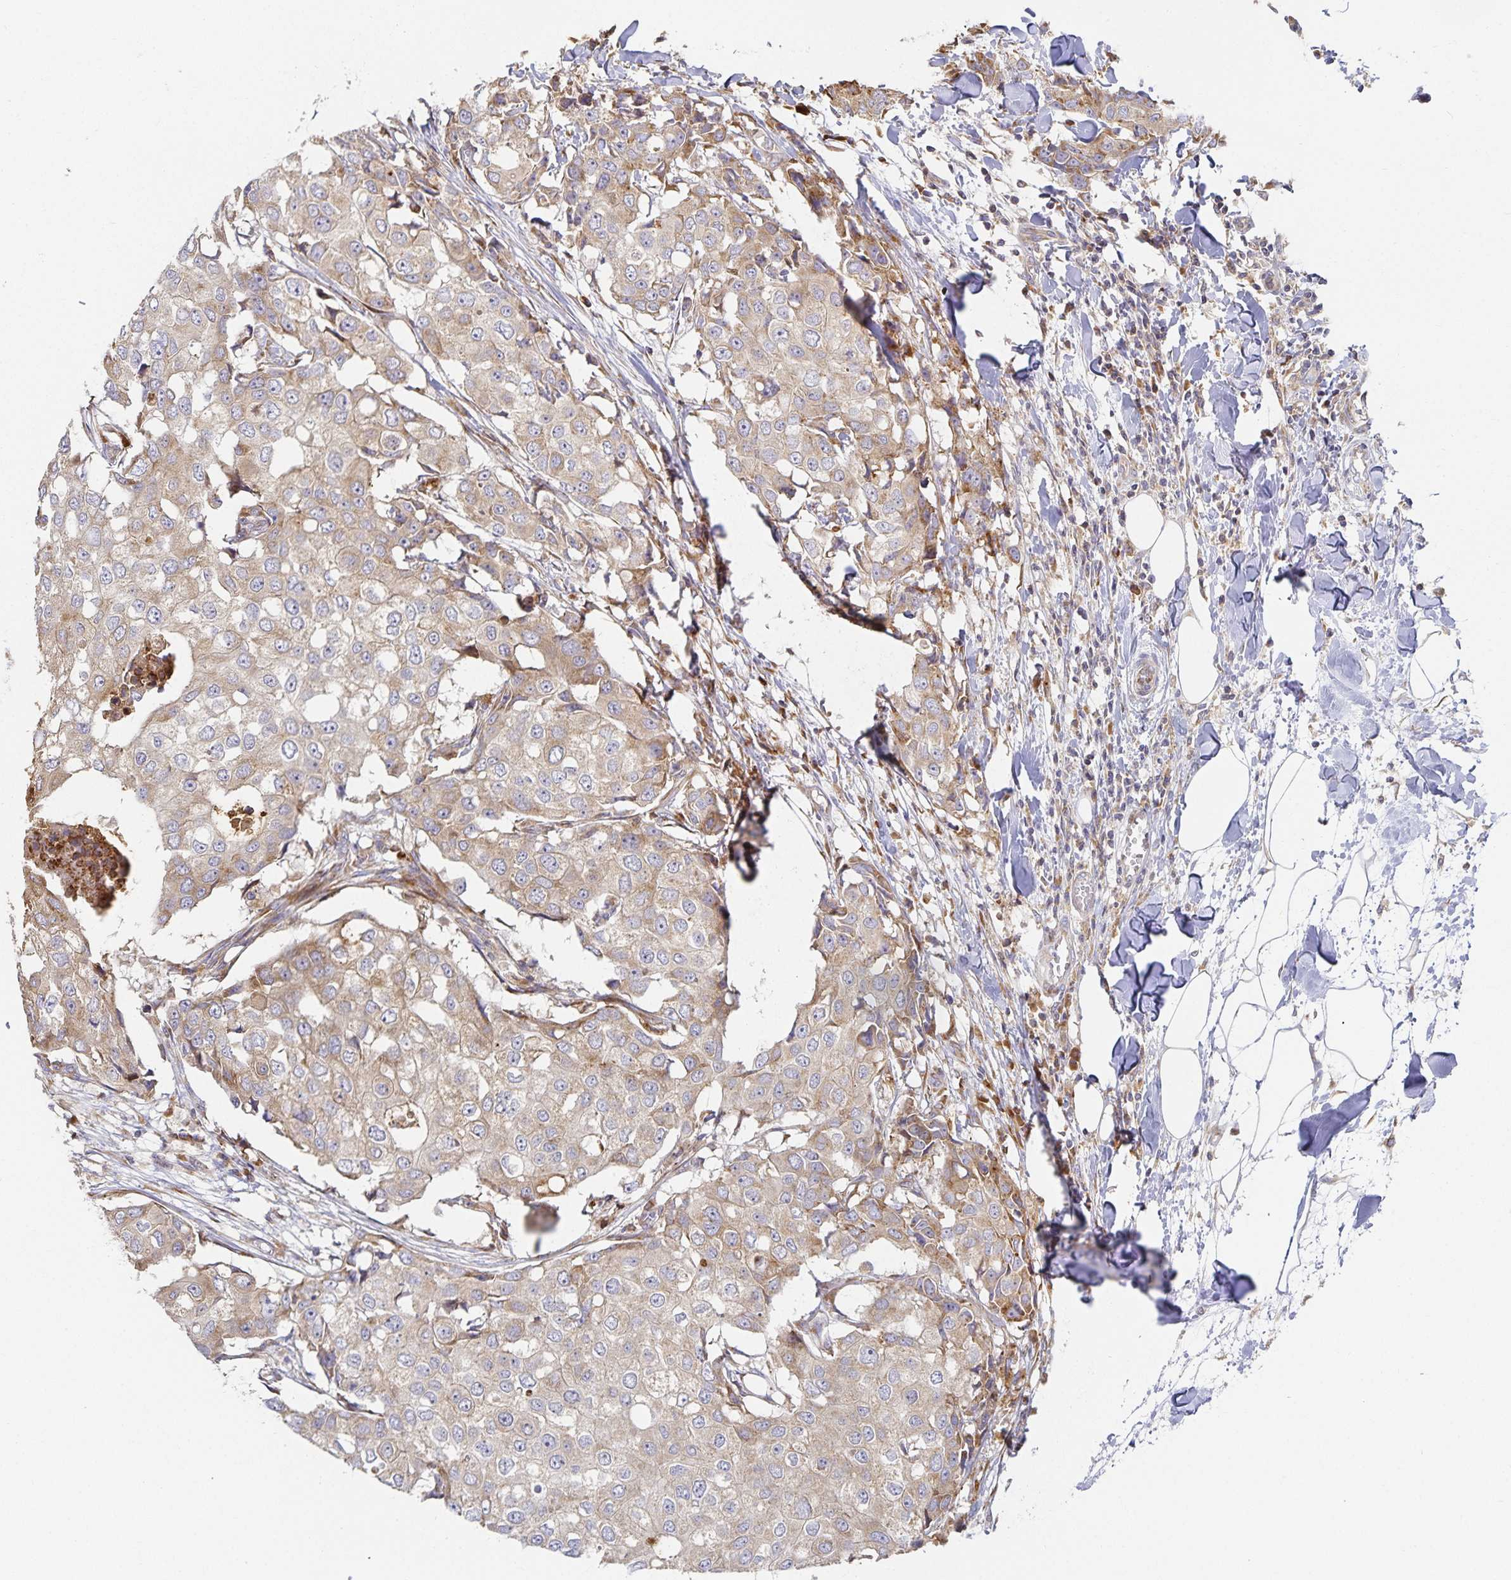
{"staining": {"intensity": "weak", "quantity": ">75%", "location": "cytoplasmic/membranous"}, "tissue": "breast cancer", "cell_type": "Tumor cells", "image_type": "cancer", "snomed": [{"axis": "morphology", "description": "Duct carcinoma"}, {"axis": "topography", "description": "Breast"}], "caption": "High-magnification brightfield microscopy of infiltrating ductal carcinoma (breast) stained with DAB (brown) and counterstained with hematoxylin (blue). tumor cells exhibit weak cytoplasmic/membranous expression is present in approximately>75% of cells. (Stains: DAB (3,3'-diaminobenzidine) in brown, nuclei in blue, Microscopy: brightfield microscopy at high magnification).", "gene": "NOMO1", "patient": {"sex": "female", "age": 27}}